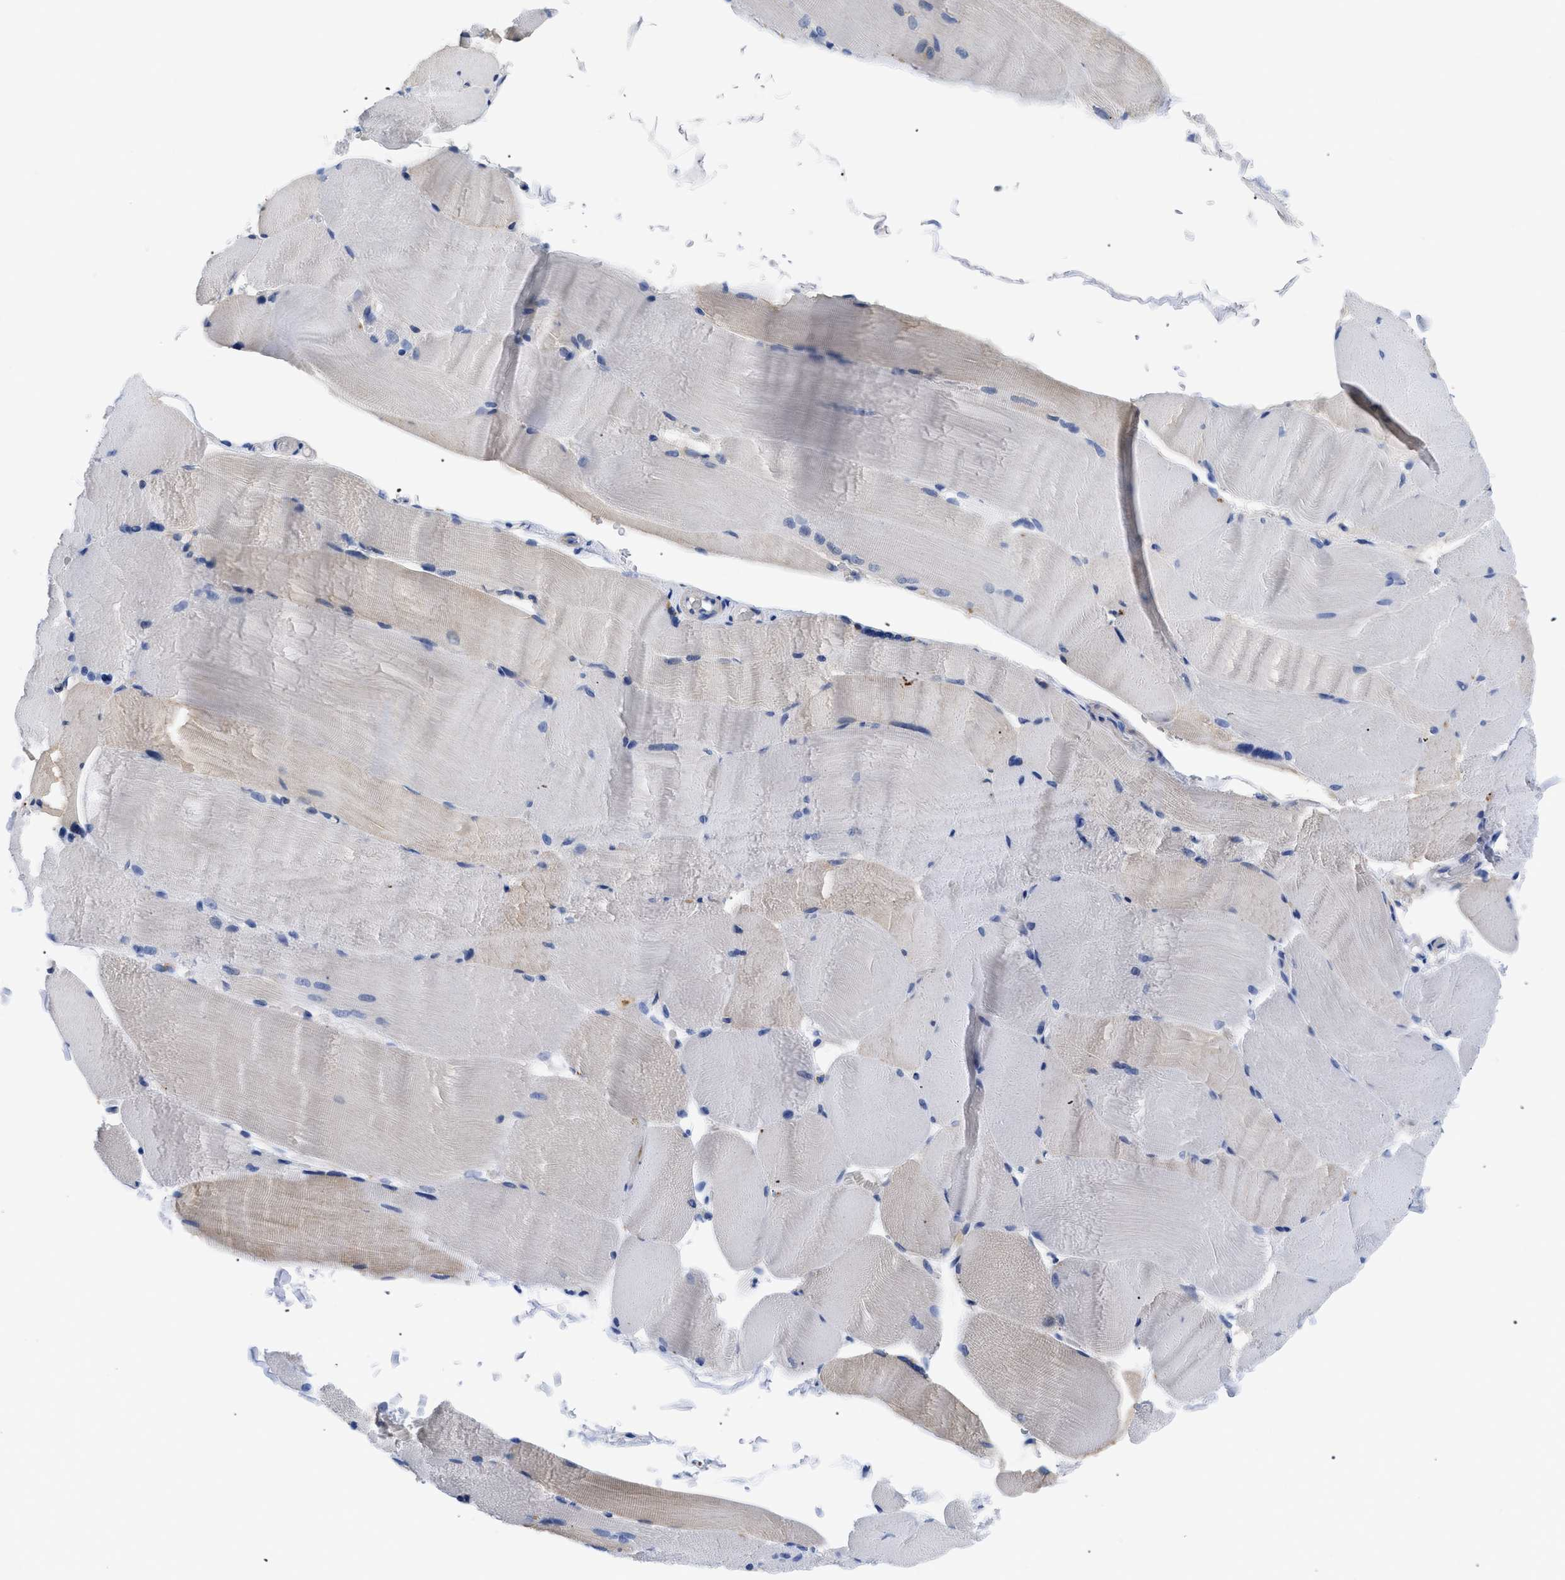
{"staining": {"intensity": "negative", "quantity": "none", "location": "none"}, "tissue": "skeletal muscle", "cell_type": "Myocytes", "image_type": "normal", "snomed": [{"axis": "morphology", "description": "Normal tissue, NOS"}, {"axis": "topography", "description": "Skin"}, {"axis": "topography", "description": "Skeletal muscle"}], "caption": "High power microscopy micrograph of an immunohistochemistry histopathology image of normal skeletal muscle, revealing no significant positivity in myocytes. (DAB immunohistochemistry visualized using brightfield microscopy, high magnification).", "gene": "TMEM68", "patient": {"sex": "male", "age": 83}}